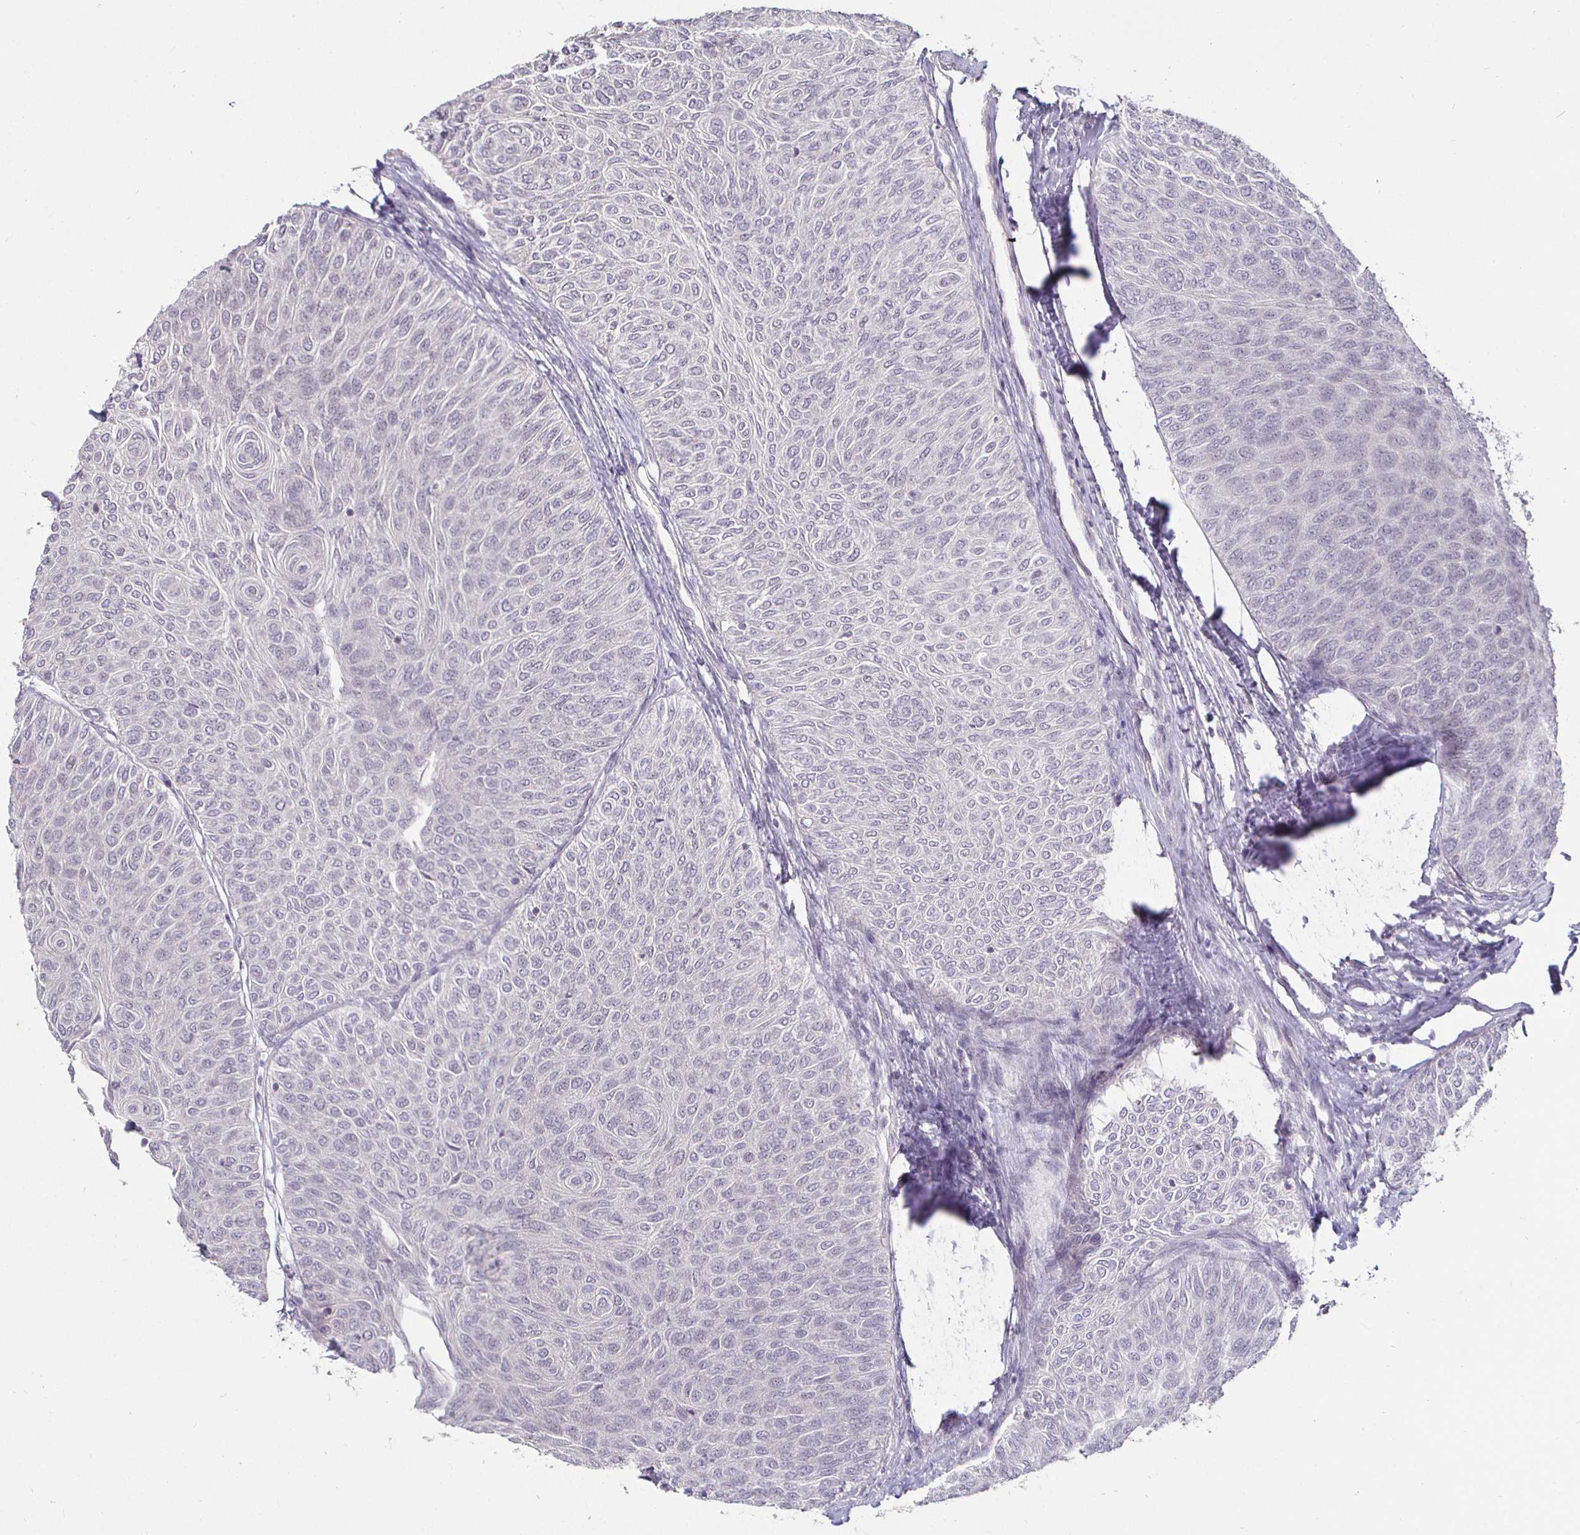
{"staining": {"intensity": "negative", "quantity": "none", "location": "none"}, "tissue": "urothelial cancer", "cell_type": "Tumor cells", "image_type": "cancer", "snomed": [{"axis": "morphology", "description": "Urothelial carcinoma, Low grade"}, {"axis": "topography", "description": "Urinary bladder"}], "caption": "Immunohistochemistry (IHC) micrograph of human urothelial cancer stained for a protein (brown), which reveals no positivity in tumor cells.", "gene": "MLH1", "patient": {"sex": "male", "age": 78}}